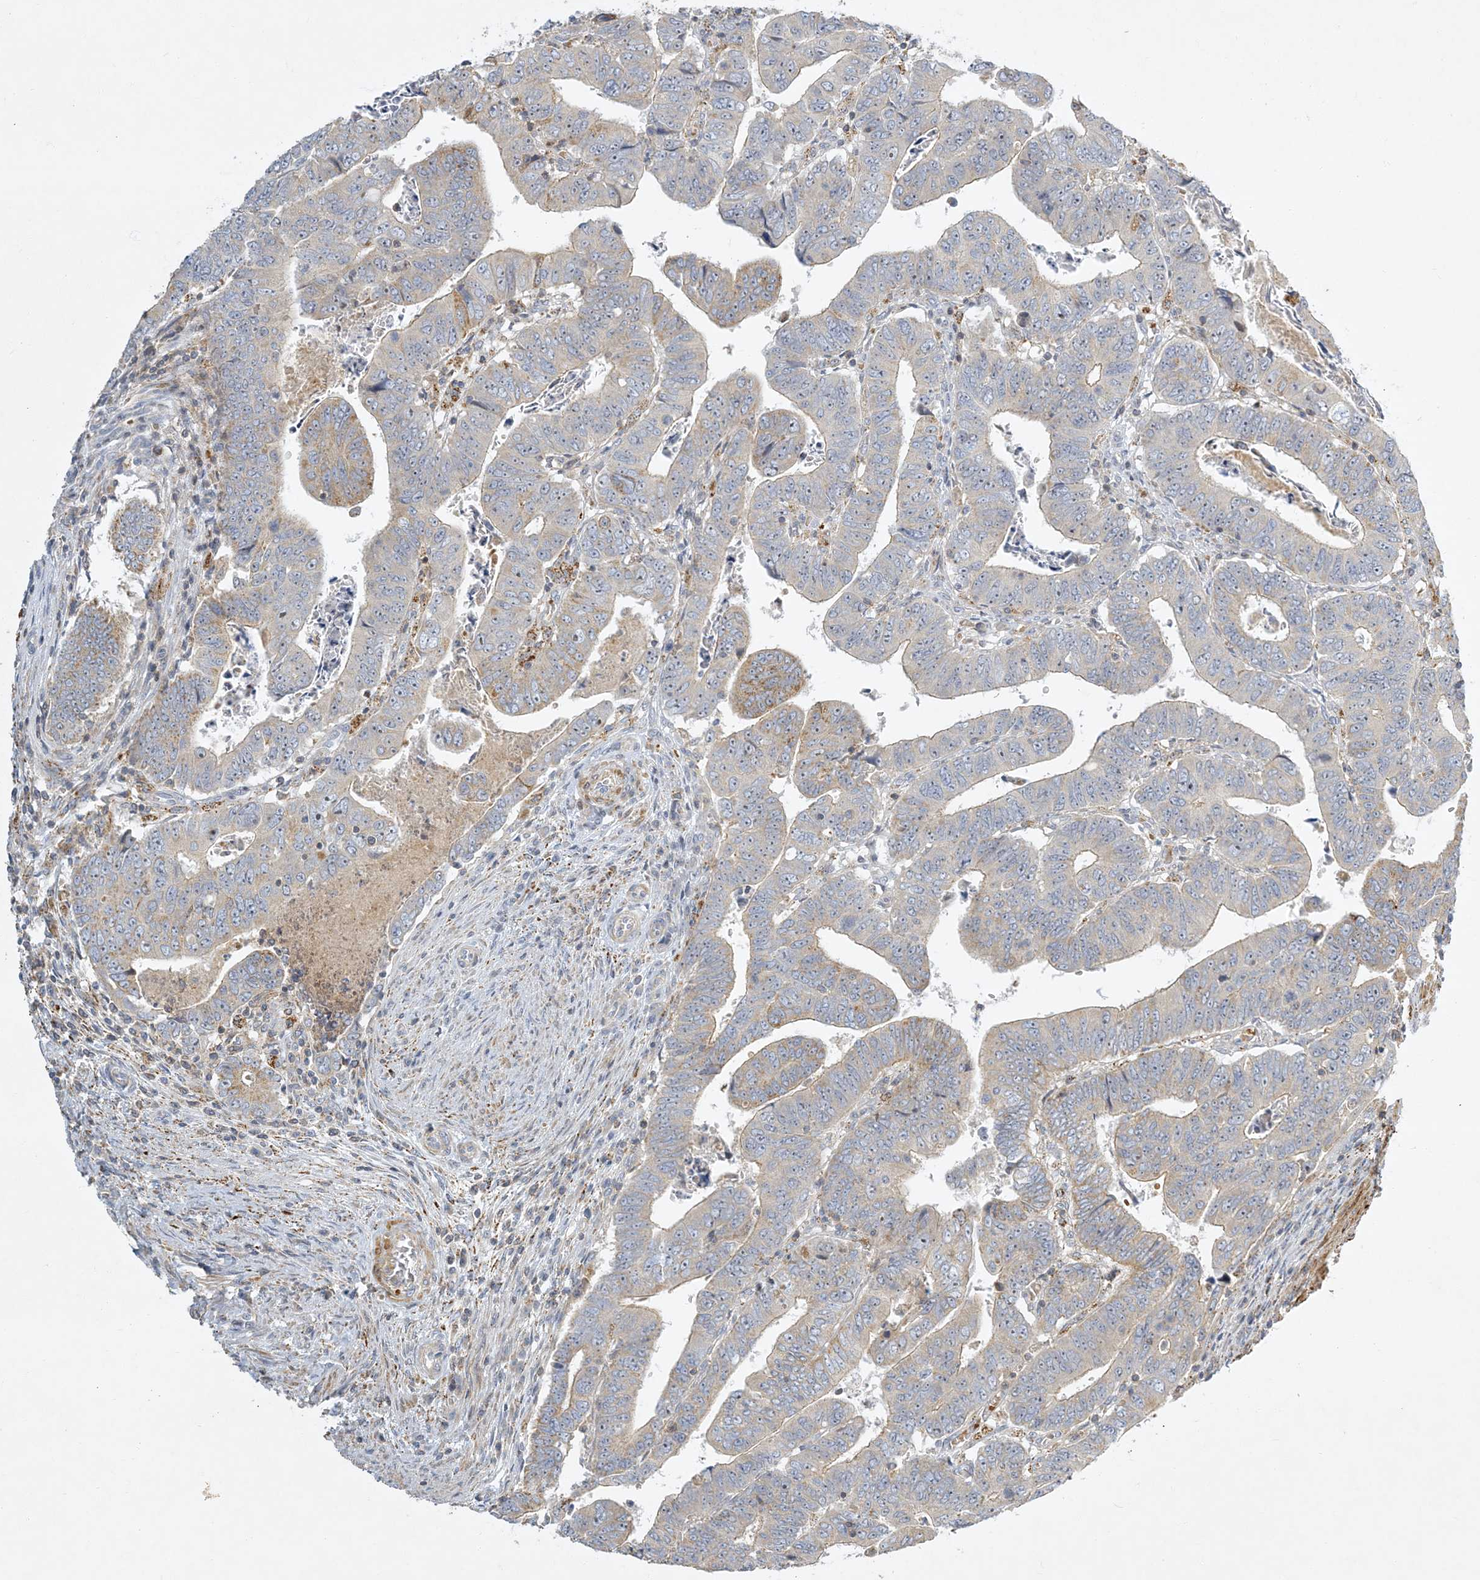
{"staining": {"intensity": "moderate", "quantity": "<25%", "location": "cytoplasmic/membranous"}, "tissue": "colorectal cancer", "cell_type": "Tumor cells", "image_type": "cancer", "snomed": [{"axis": "morphology", "description": "Normal tissue, NOS"}, {"axis": "morphology", "description": "Adenocarcinoma, NOS"}, {"axis": "topography", "description": "Rectum"}], "caption": "There is low levels of moderate cytoplasmic/membranous expression in tumor cells of colorectal adenocarcinoma, as demonstrated by immunohistochemical staining (brown color).", "gene": "LTN1", "patient": {"sex": "female", "age": 65}}